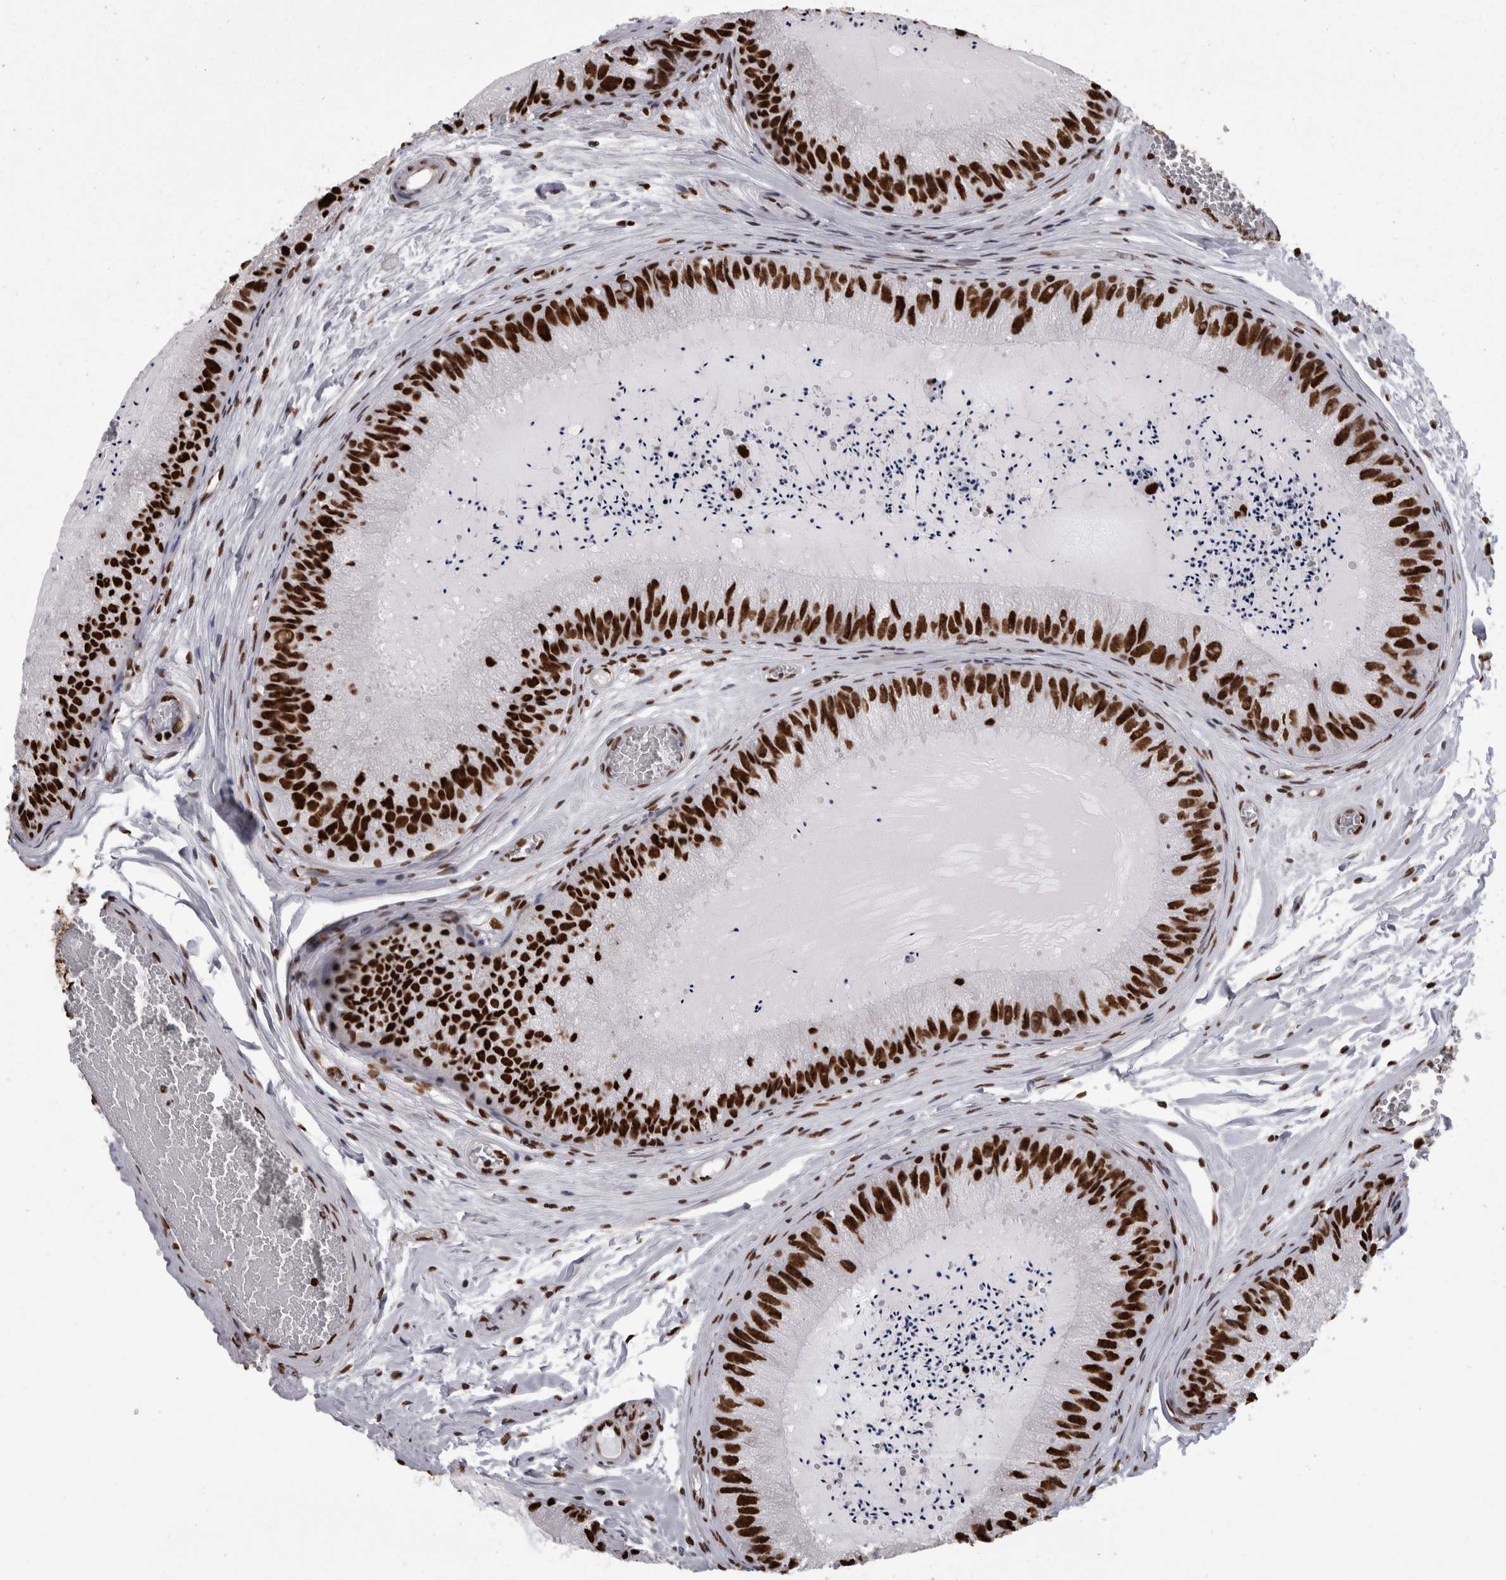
{"staining": {"intensity": "strong", "quantity": ">75%", "location": "nuclear"}, "tissue": "epididymis", "cell_type": "Glandular cells", "image_type": "normal", "snomed": [{"axis": "morphology", "description": "Normal tissue, NOS"}, {"axis": "topography", "description": "Epididymis"}], "caption": "Protein staining of unremarkable epididymis shows strong nuclear expression in about >75% of glandular cells.", "gene": "HNRNPM", "patient": {"sex": "male", "age": 31}}